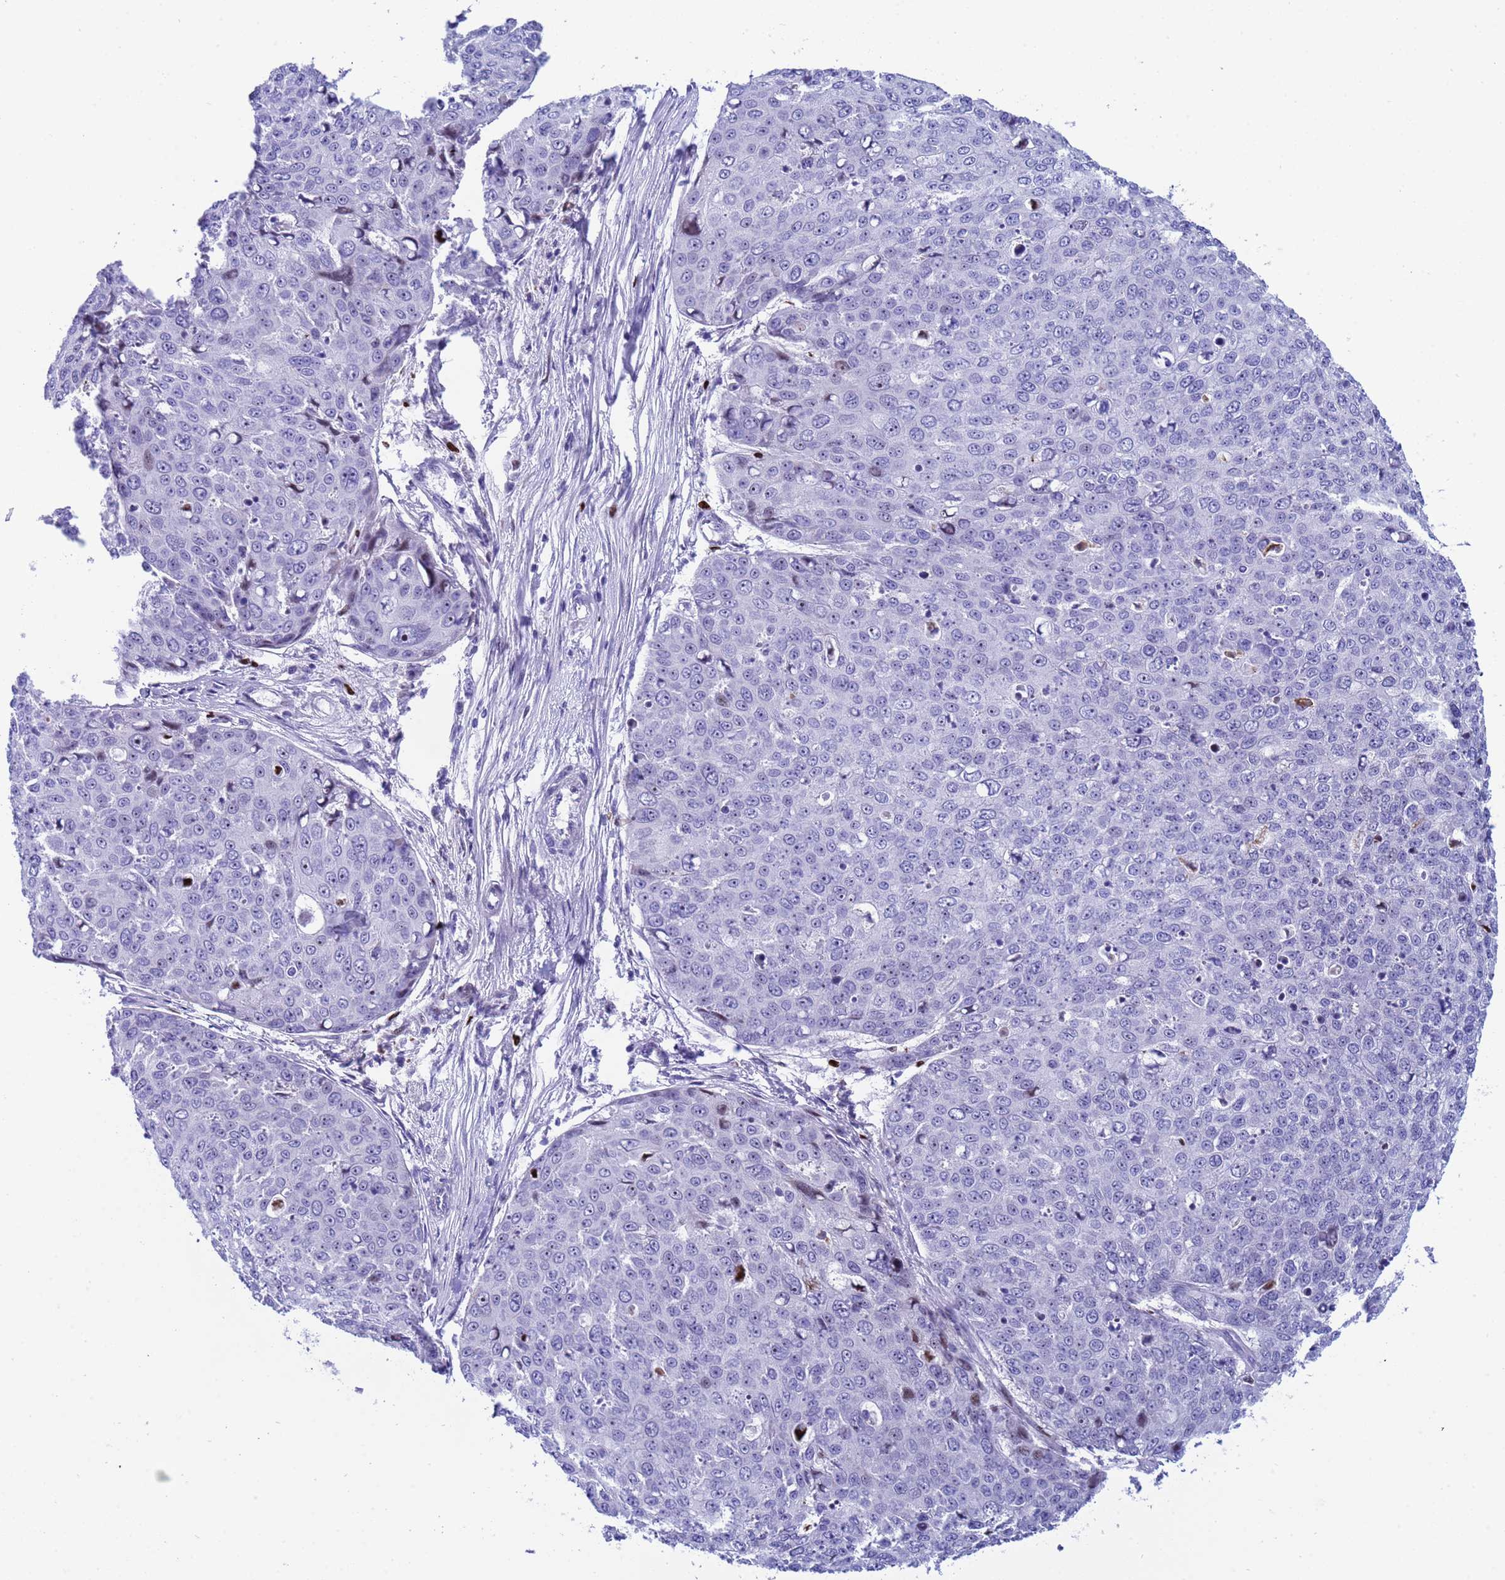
{"staining": {"intensity": "negative", "quantity": "none", "location": "none"}, "tissue": "skin cancer", "cell_type": "Tumor cells", "image_type": "cancer", "snomed": [{"axis": "morphology", "description": "Squamous cell carcinoma, NOS"}, {"axis": "topography", "description": "Skin"}], "caption": "Immunohistochemistry of skin squamous cell carcinoma displays no expression in tumor cells.", "gene": "POP5", "patient": {"sex": "male", "age": 71}}